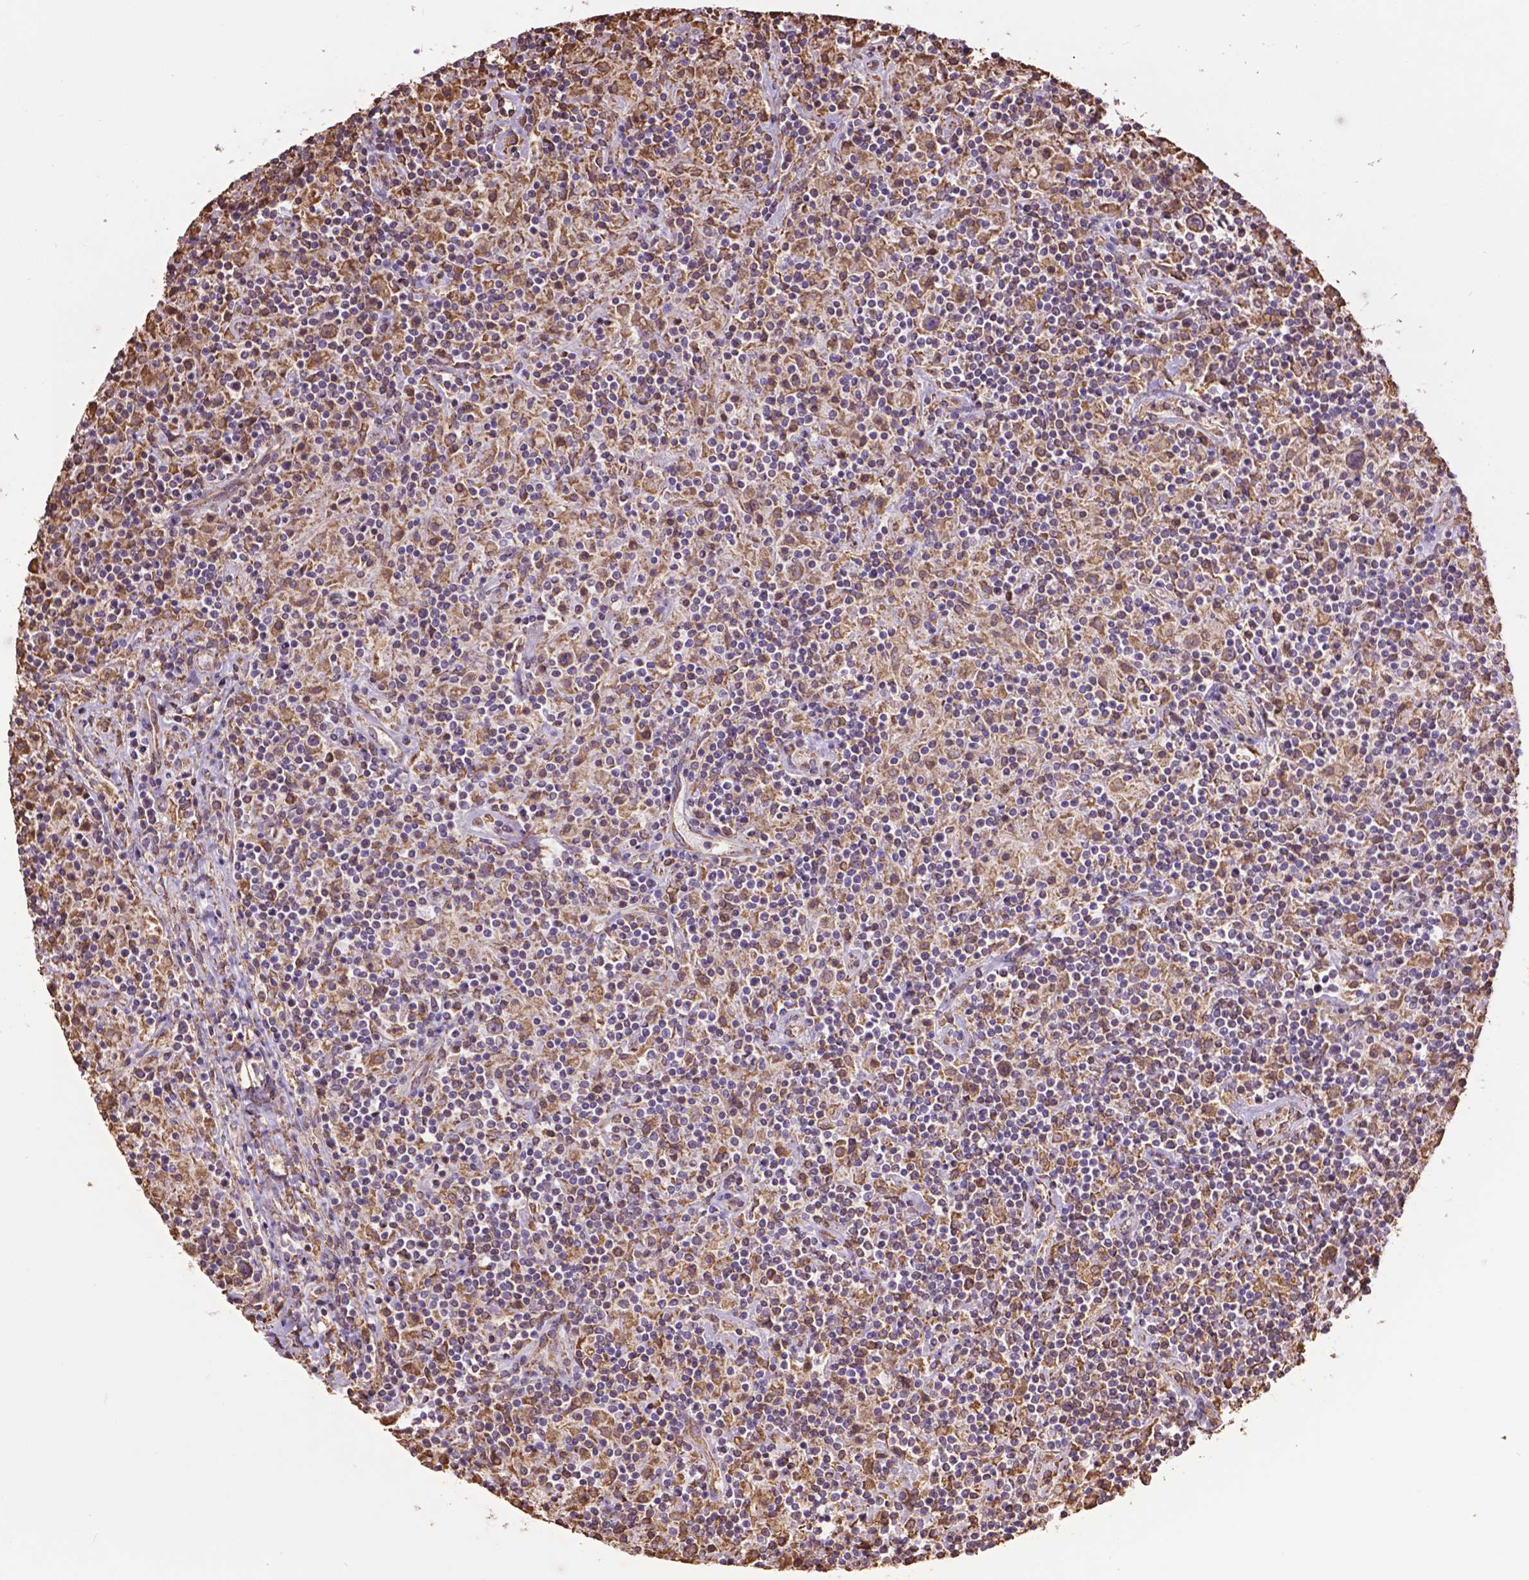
{"staining": {"intensity": "weak", "quantity": ">75%", "location": "cytoplasmic/membranous"}, "tissue": "lymphoma", "cell_type": "Tumor cells", "image_type": "cancer", "snomed": [{"axis": "morphology", "description": "Hodgkin's disease, NOS"}, {"axis": "topography", "description": "Lymph node"}], "caption": "A photomicrograph showing weak cytoplasmic/membranous positivity in approximately >75% of tumor cells in lymphoma, as visualized by brown immunohistochemical staining.", "gene": "PPP2R5E", "patient": {"sex": "male", "age": 70}}